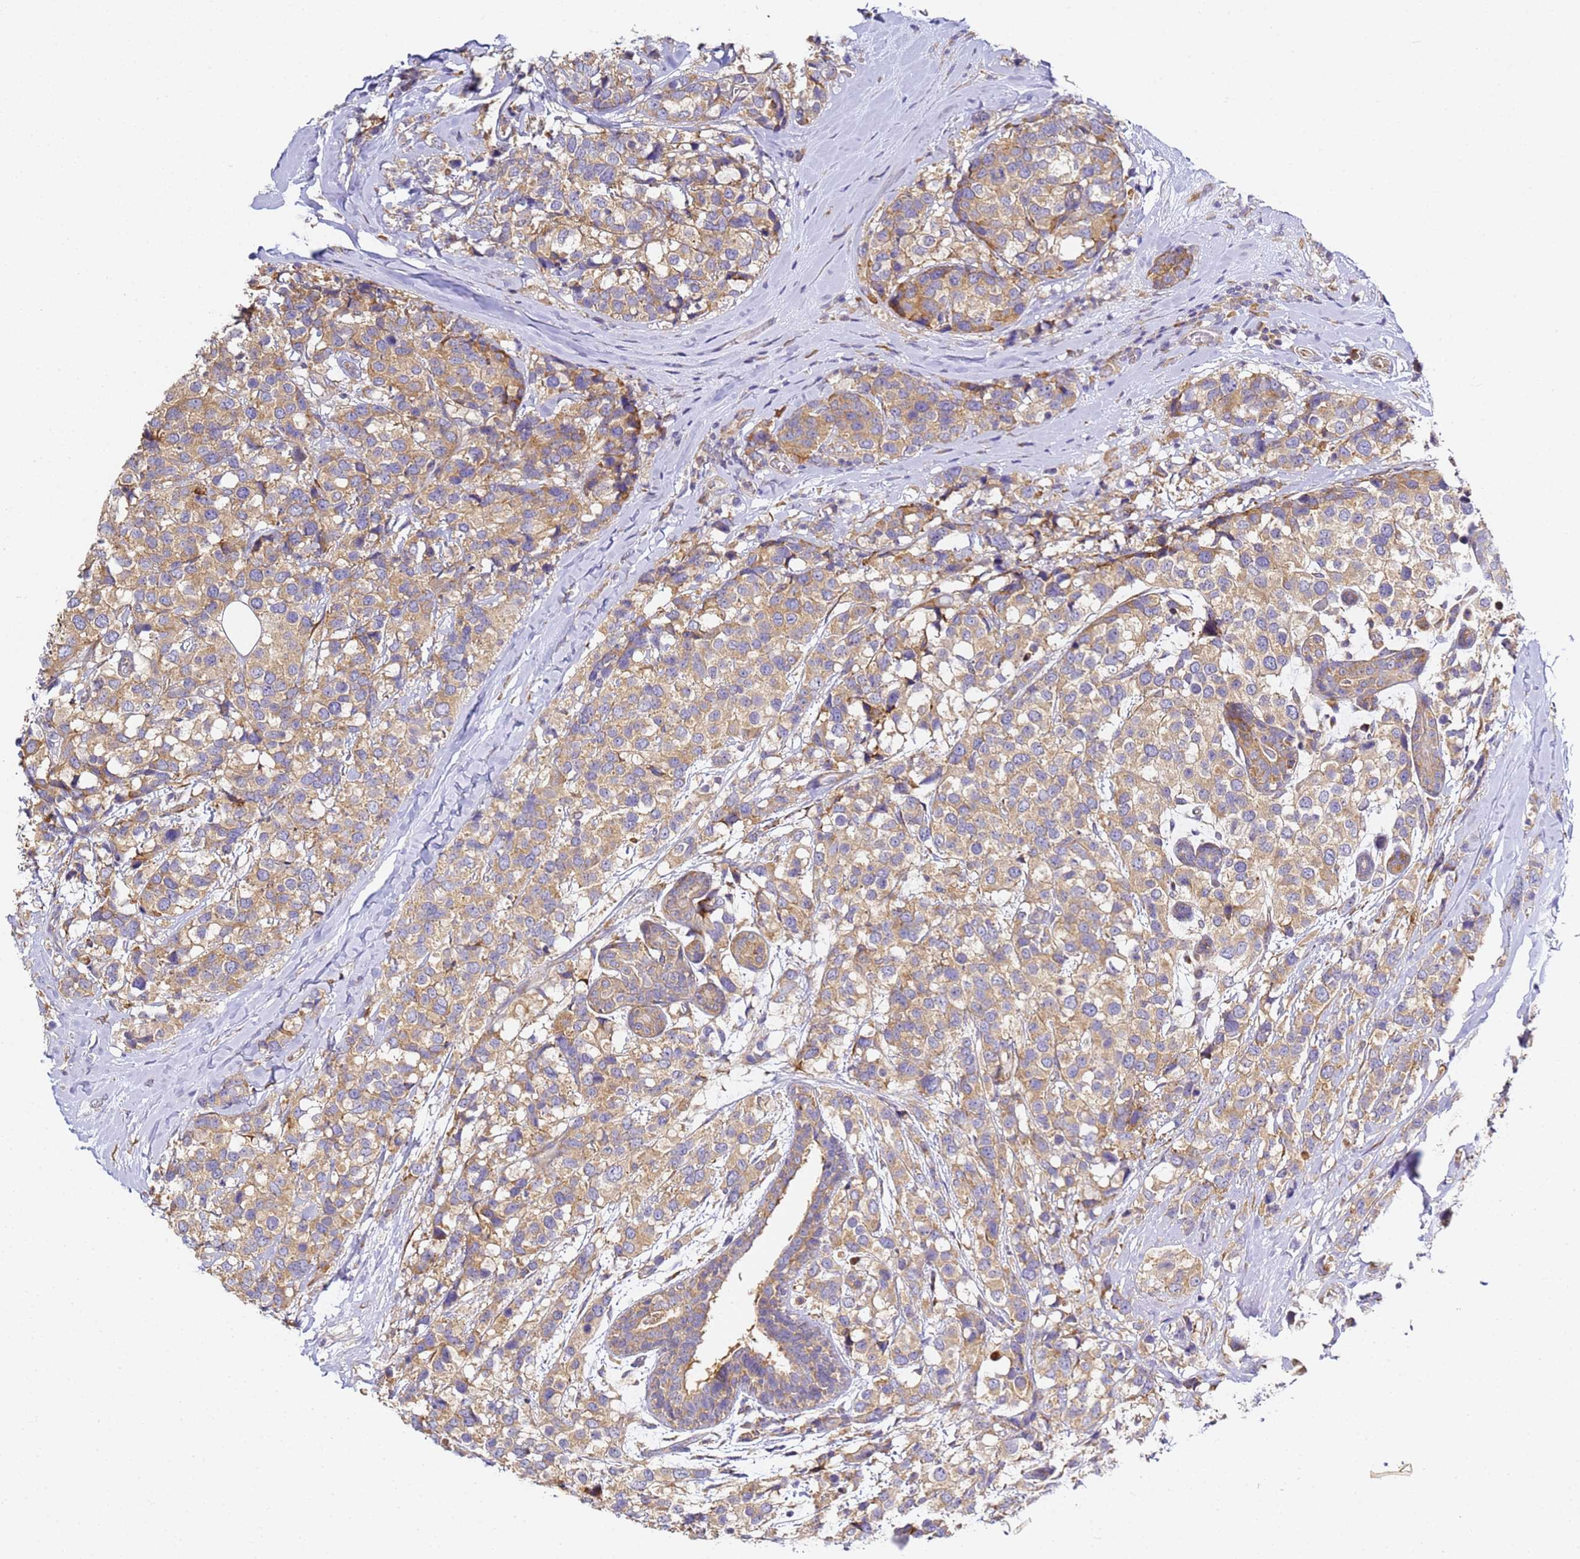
{"staining": {"intensity": "moderate", "quantity": ">75%", "location": "cytoplasmic/membranous"}, "tissue": "breast cancer", "cell_type": "Tumor cells", "image_type": "cancer", "snomed": [{"axis": "morphology", "description": "Lobular carcinoma"}, {"axis": "topography", "description": "Breast"}], "caption": "Tumor cells exhibit medium levels of moderate cytoplasmic/membranous staining in approximately >75% of cells in breast cancer.", "gene": "RPL13A", "patient": {"sex": "female", "age": 59}}